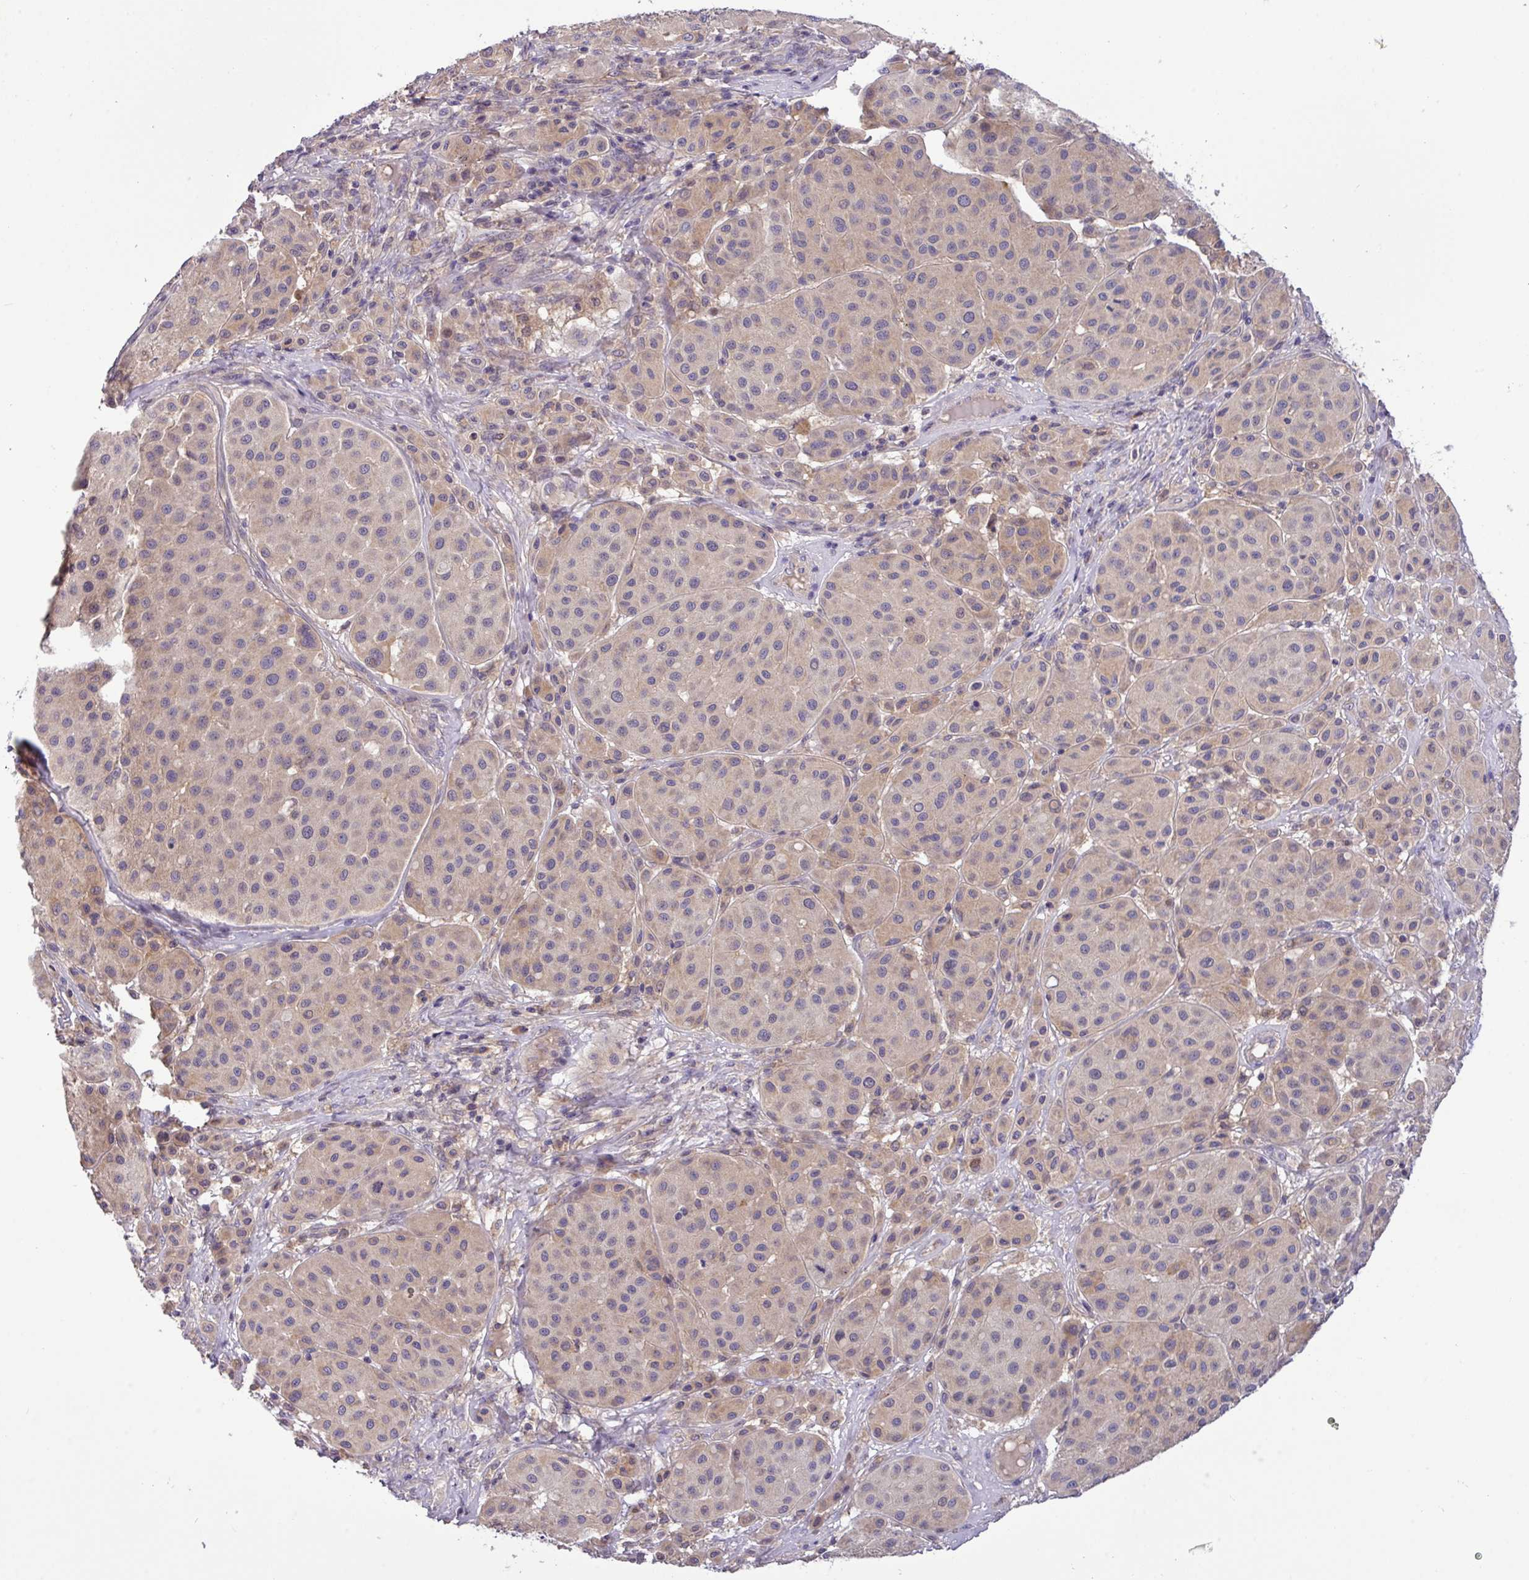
{"staining": {"intensity": "weak", "quantity": ">75%", "location": "cytoplasmic/membranous"}, "tissue": "melanoma", "cell_type": "Tumor cells", "image_type": "cancer", "snomed": [{"axis": "morphology", "description": "Malignant melanoma, Metastatic site"}, {"axis": "topography", "description": "Smooth muscle"}], "caption": "An image of melanoma stained for a protein demonstrates weak cytoplasmic/membranous brown staining in tumor cells. (IHC, brightfield microscopy, high magnification).", "gene": "TMEM62", "patient": {"sex": "male", "age": 41}}